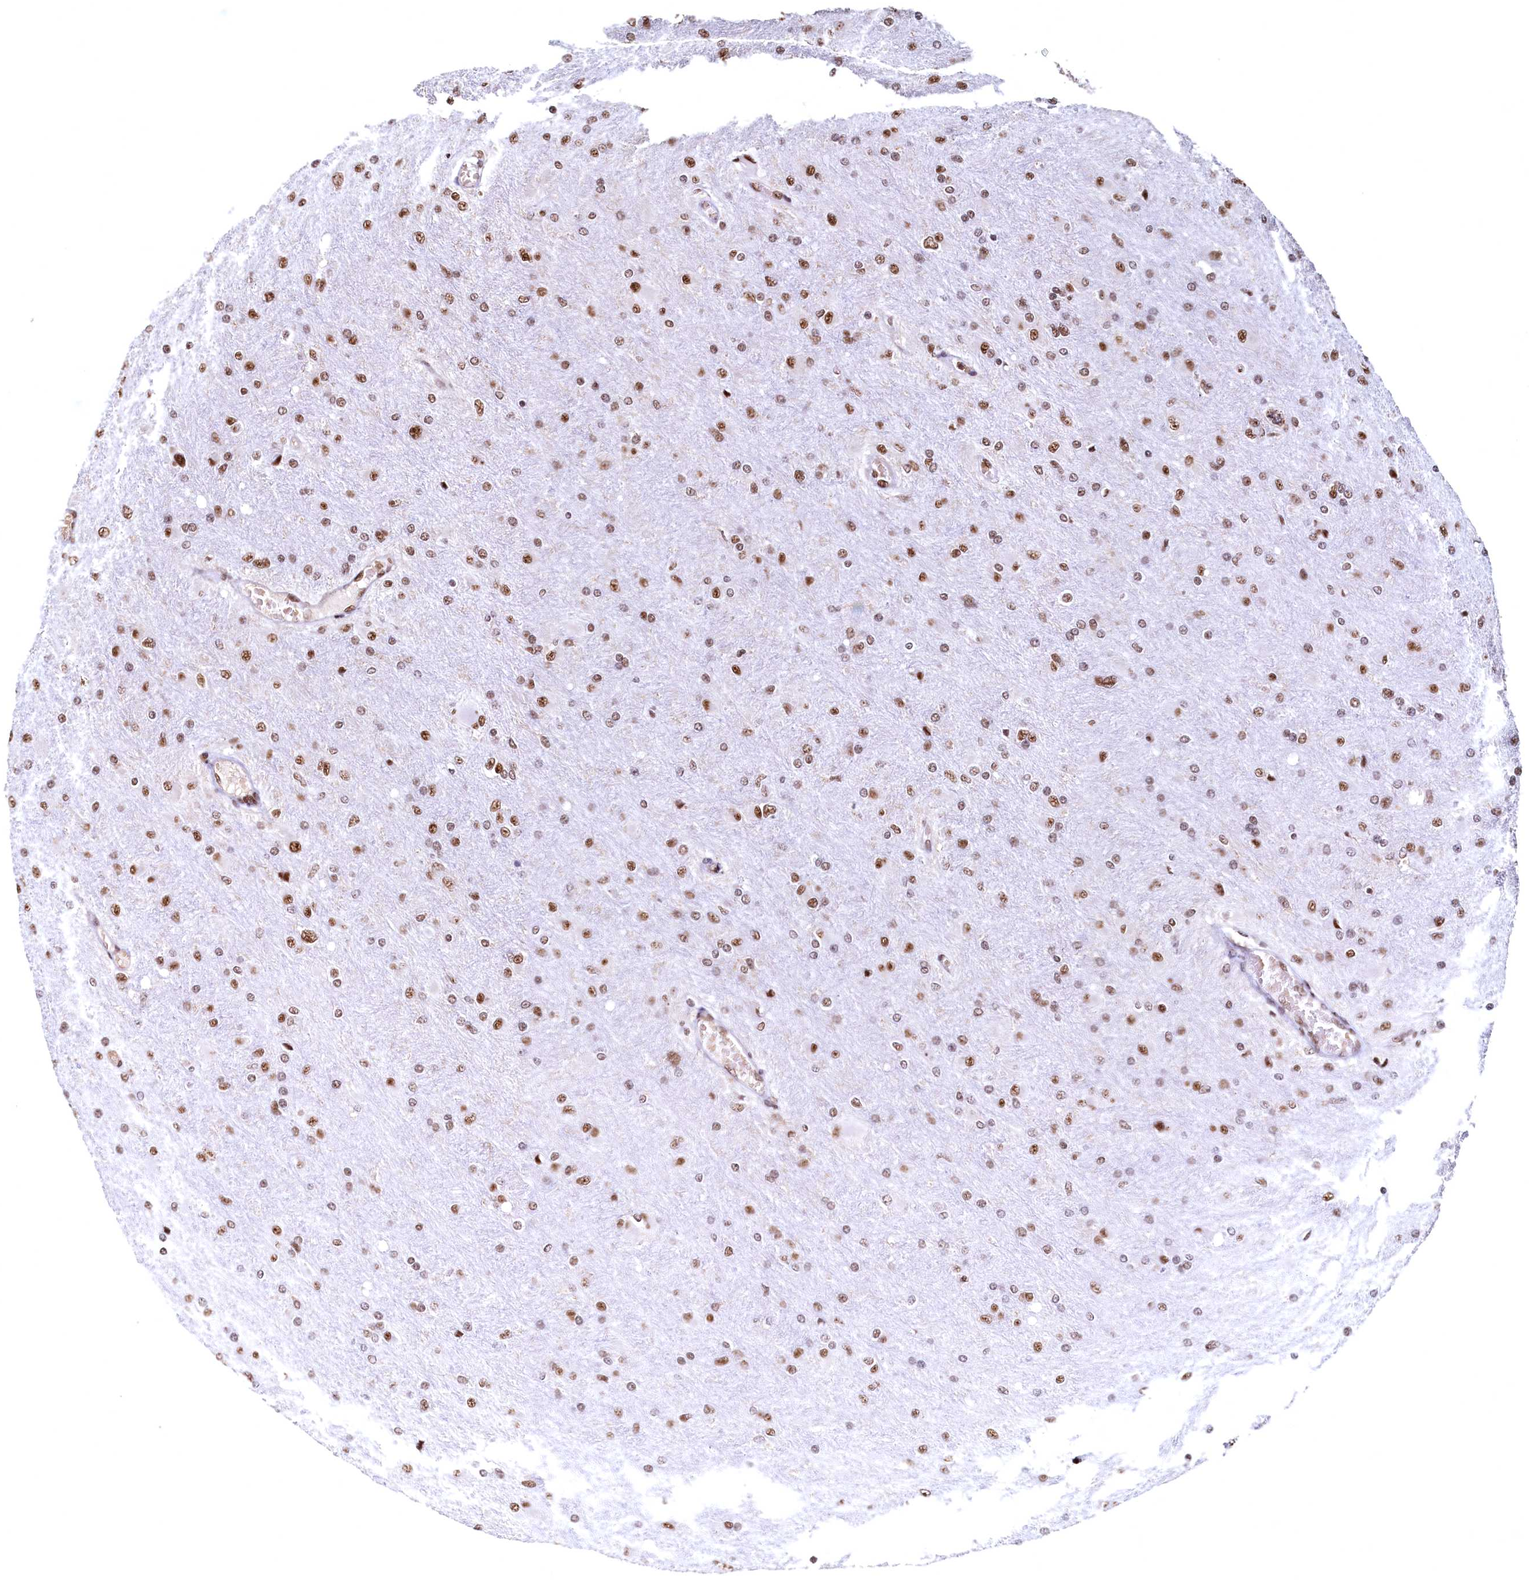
{"staining": {"intensity": "moderate", "quantity": "25%-75%", "location": "nuclear"}, "tissue": "glioma", "cell_type": "Tumor cells", "image_type": "cancer", "snomed": [{"axis": "morphology", "description": "Glioma, malignant, High grade"}, {"axis": "topography", "description": "Cerebral cortex"}], "caption": "Immunohistochemical staining of human glioma demonstrates medium levels of moderate nuclear expression in approximately 25%-75% of tumor cells.", "gene": "RSRC2", "patient": {"sex": "female", "age": 36}}